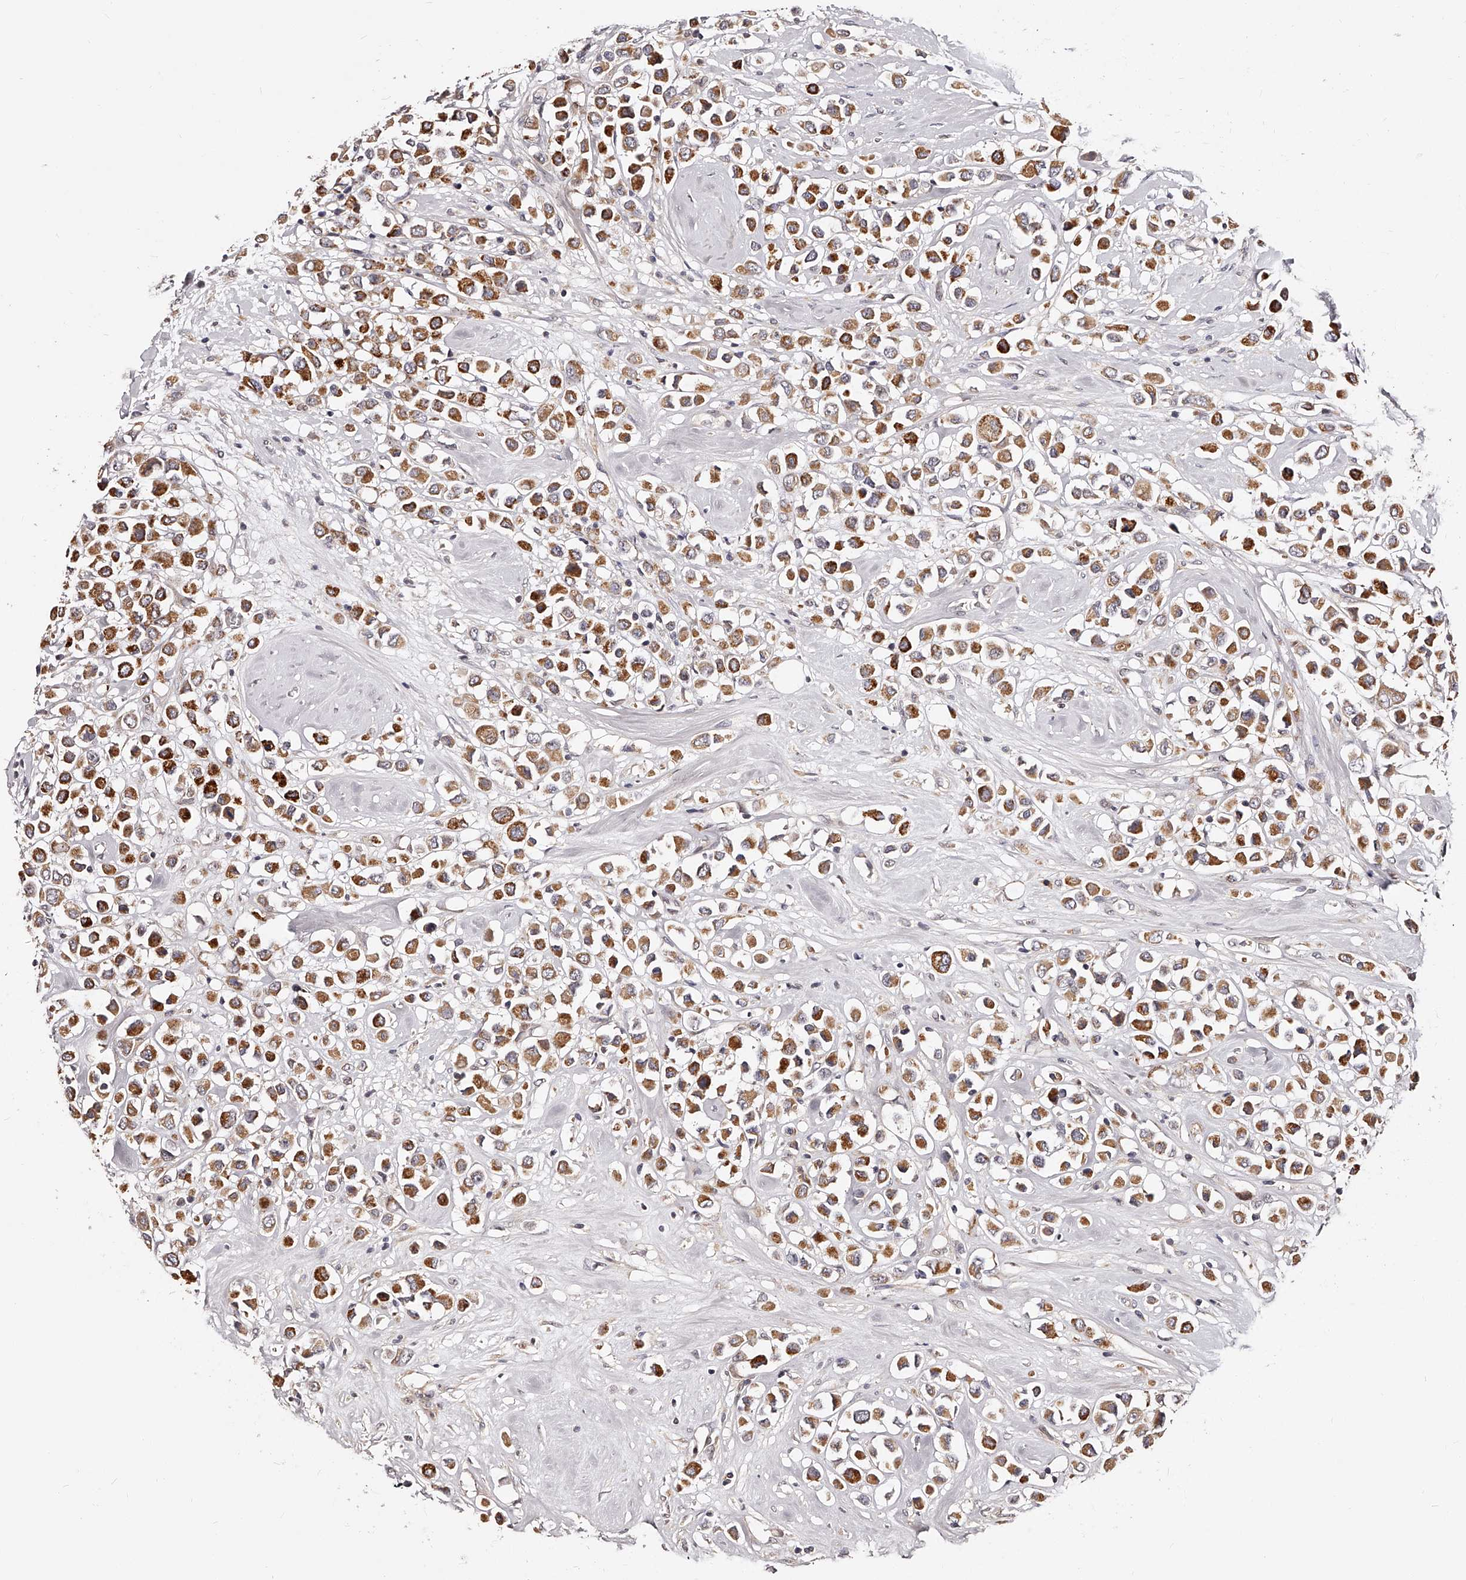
{"staining": {"intensity": "moderate", "quantity": ">75%", "location": "cytoplasmic/membranous"}, "tissue": "breast cancer", "cell_type": "Tumor cells", "image_type": "cancer", "snomed": [{"axis": "morphology", "description": "Duct carcinoma"}, {"axis": "topography", "description": "Breast"}], "caption": "IHC of human breast cancer reveals medium levels of moderate cytoplasmic/membranous positivity in approximately >75% of tumor cells.", "gene": "ZNF502", "patient": {"sex": "female", "age": 61}}